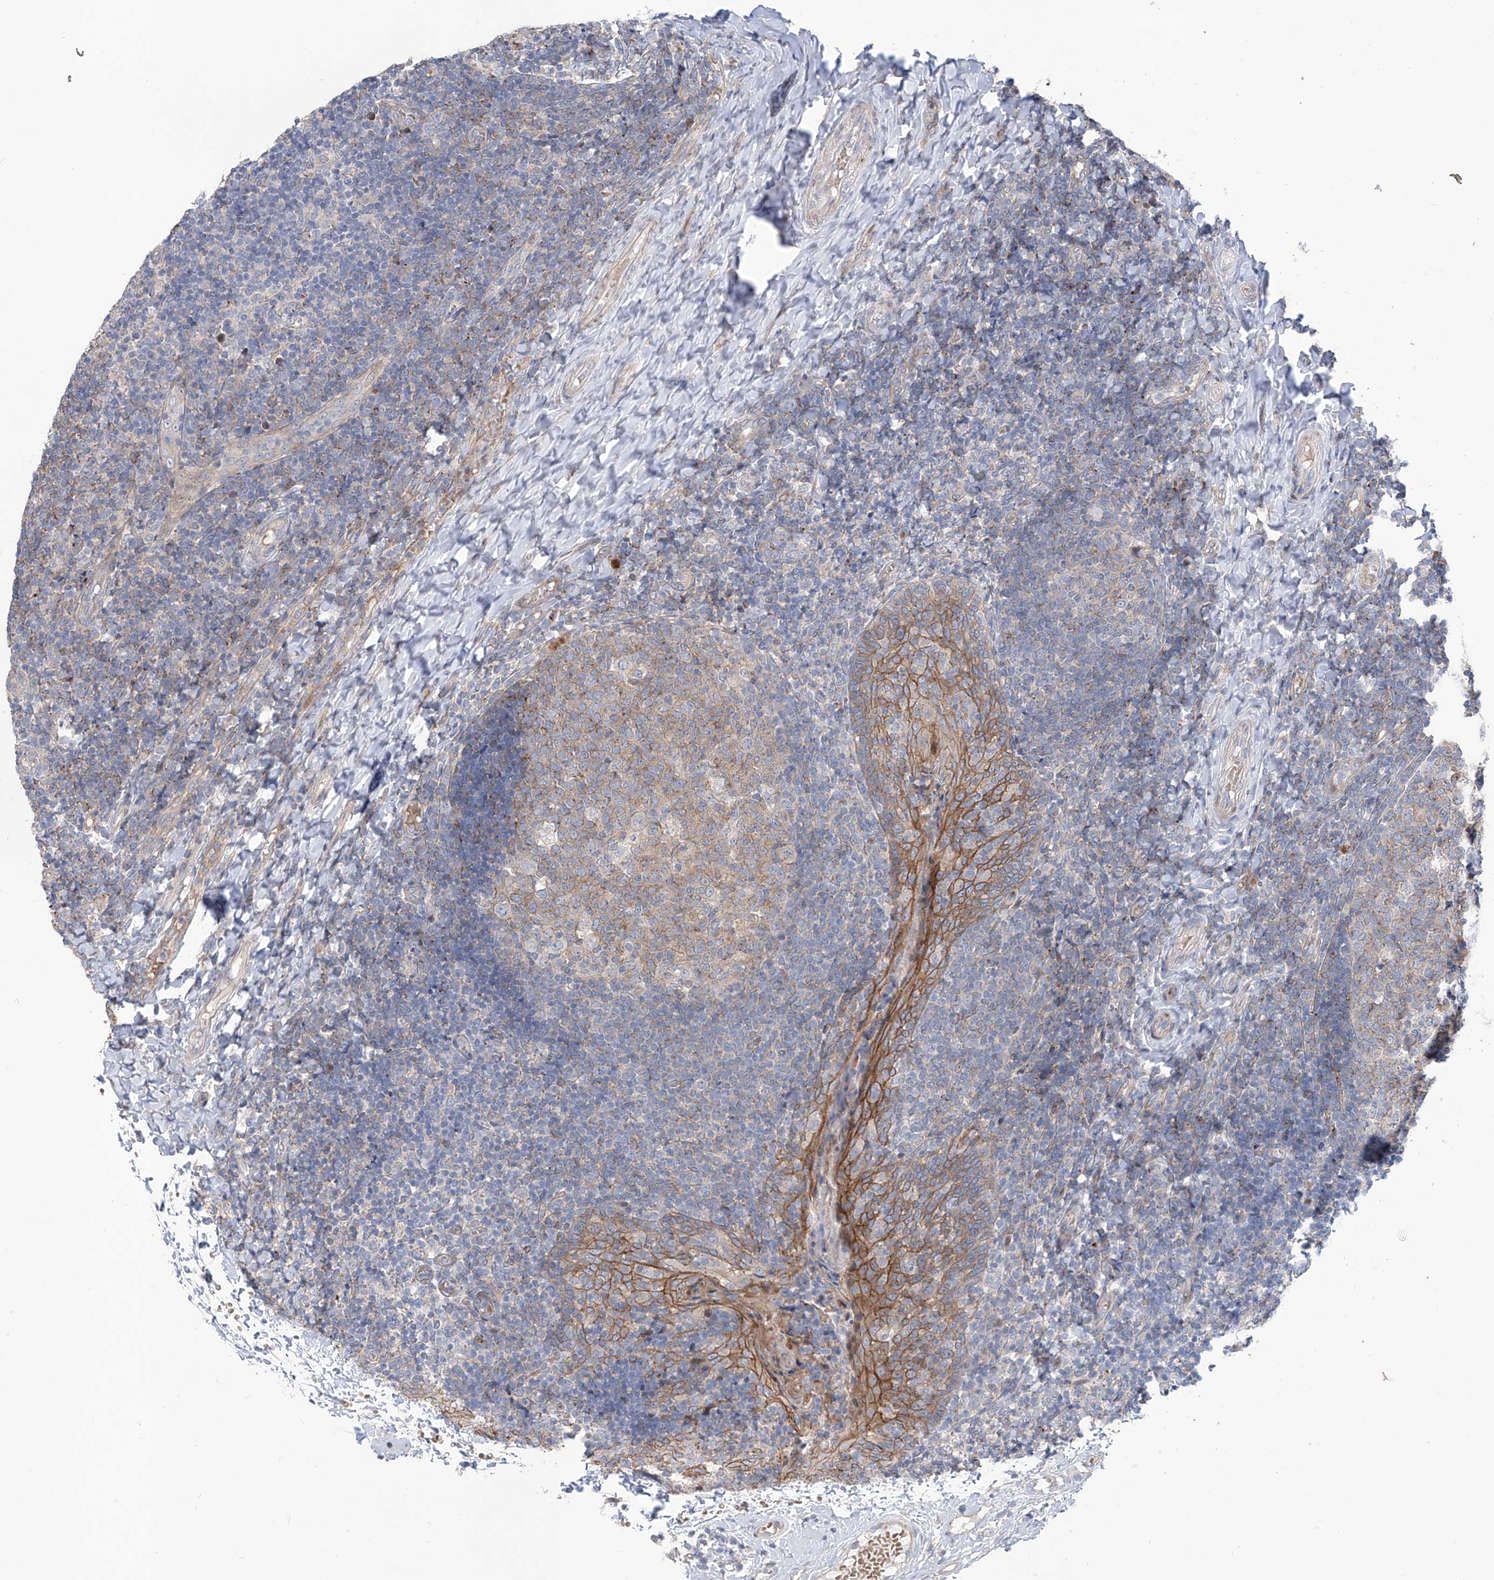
{"staining": {"intensity": "negative", "quantity": "none", "location": "none"}, "tissue": "tonsil", "cell_type": "Germinal center cells", "image_type": "normal", "snomed": [{"axis": "morphology", "description": "Normal tissue, NOS"}, {"axis": "topography", "description": "Tonsil"}], "caption": "This is an IHC histopathology image of normal tonsil. There is no positivity in germinal center cells.", "gene": "LRRC1", "patient": {"sex": "female", "age": 19}}